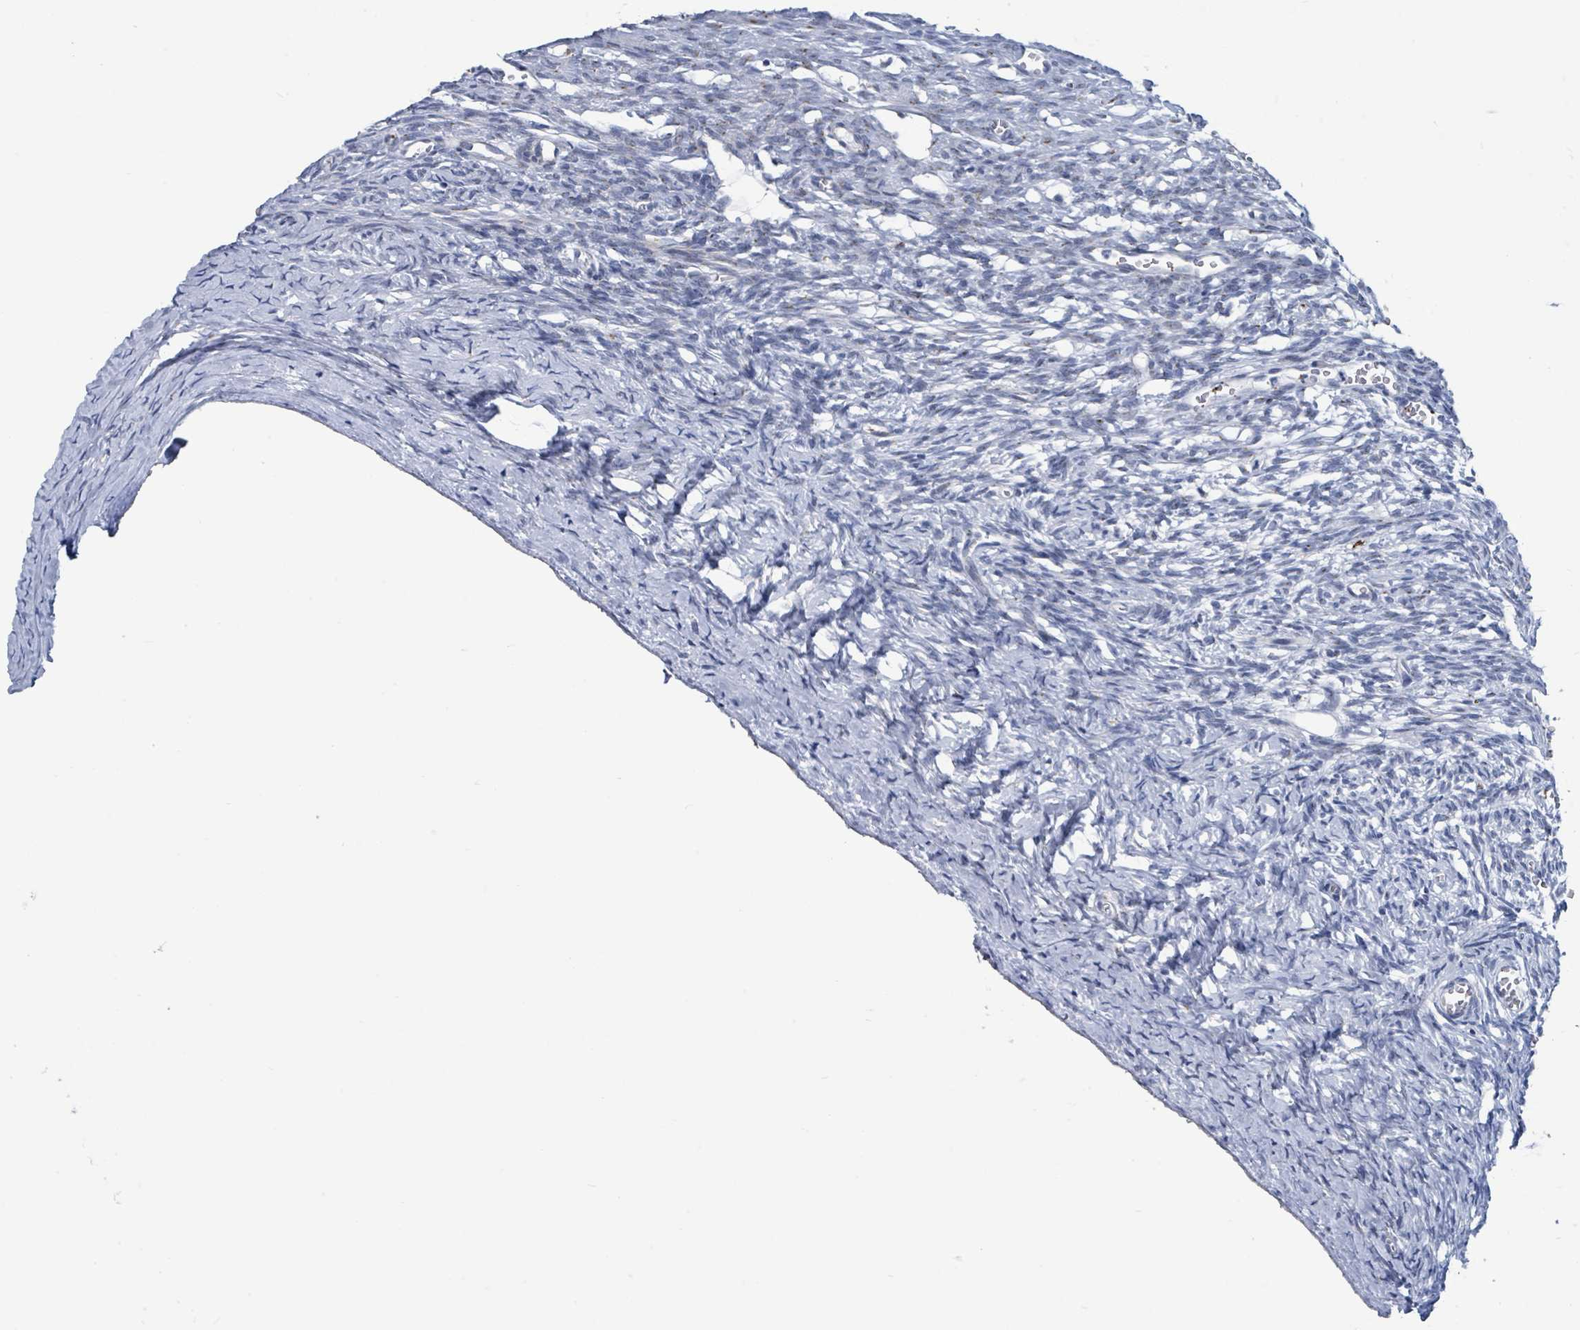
{"staining": {"intensity": "negative", "quantity": "none", "location": "none"}, "tissue": "ovary", "cell_type": "Ovarian stroma cells", "image_type": "normal", "snomed": [{"axis": "morphology", "description": "Normal tissue, NOS"}, {"axis": "topography", "description": "Ovary"}], "caption": "The histopathology image reveals no staining of ovarian stroma cells in benign ovary.", "gene": "DCAF5", "patient": {"sex": "female", "age": 39}}